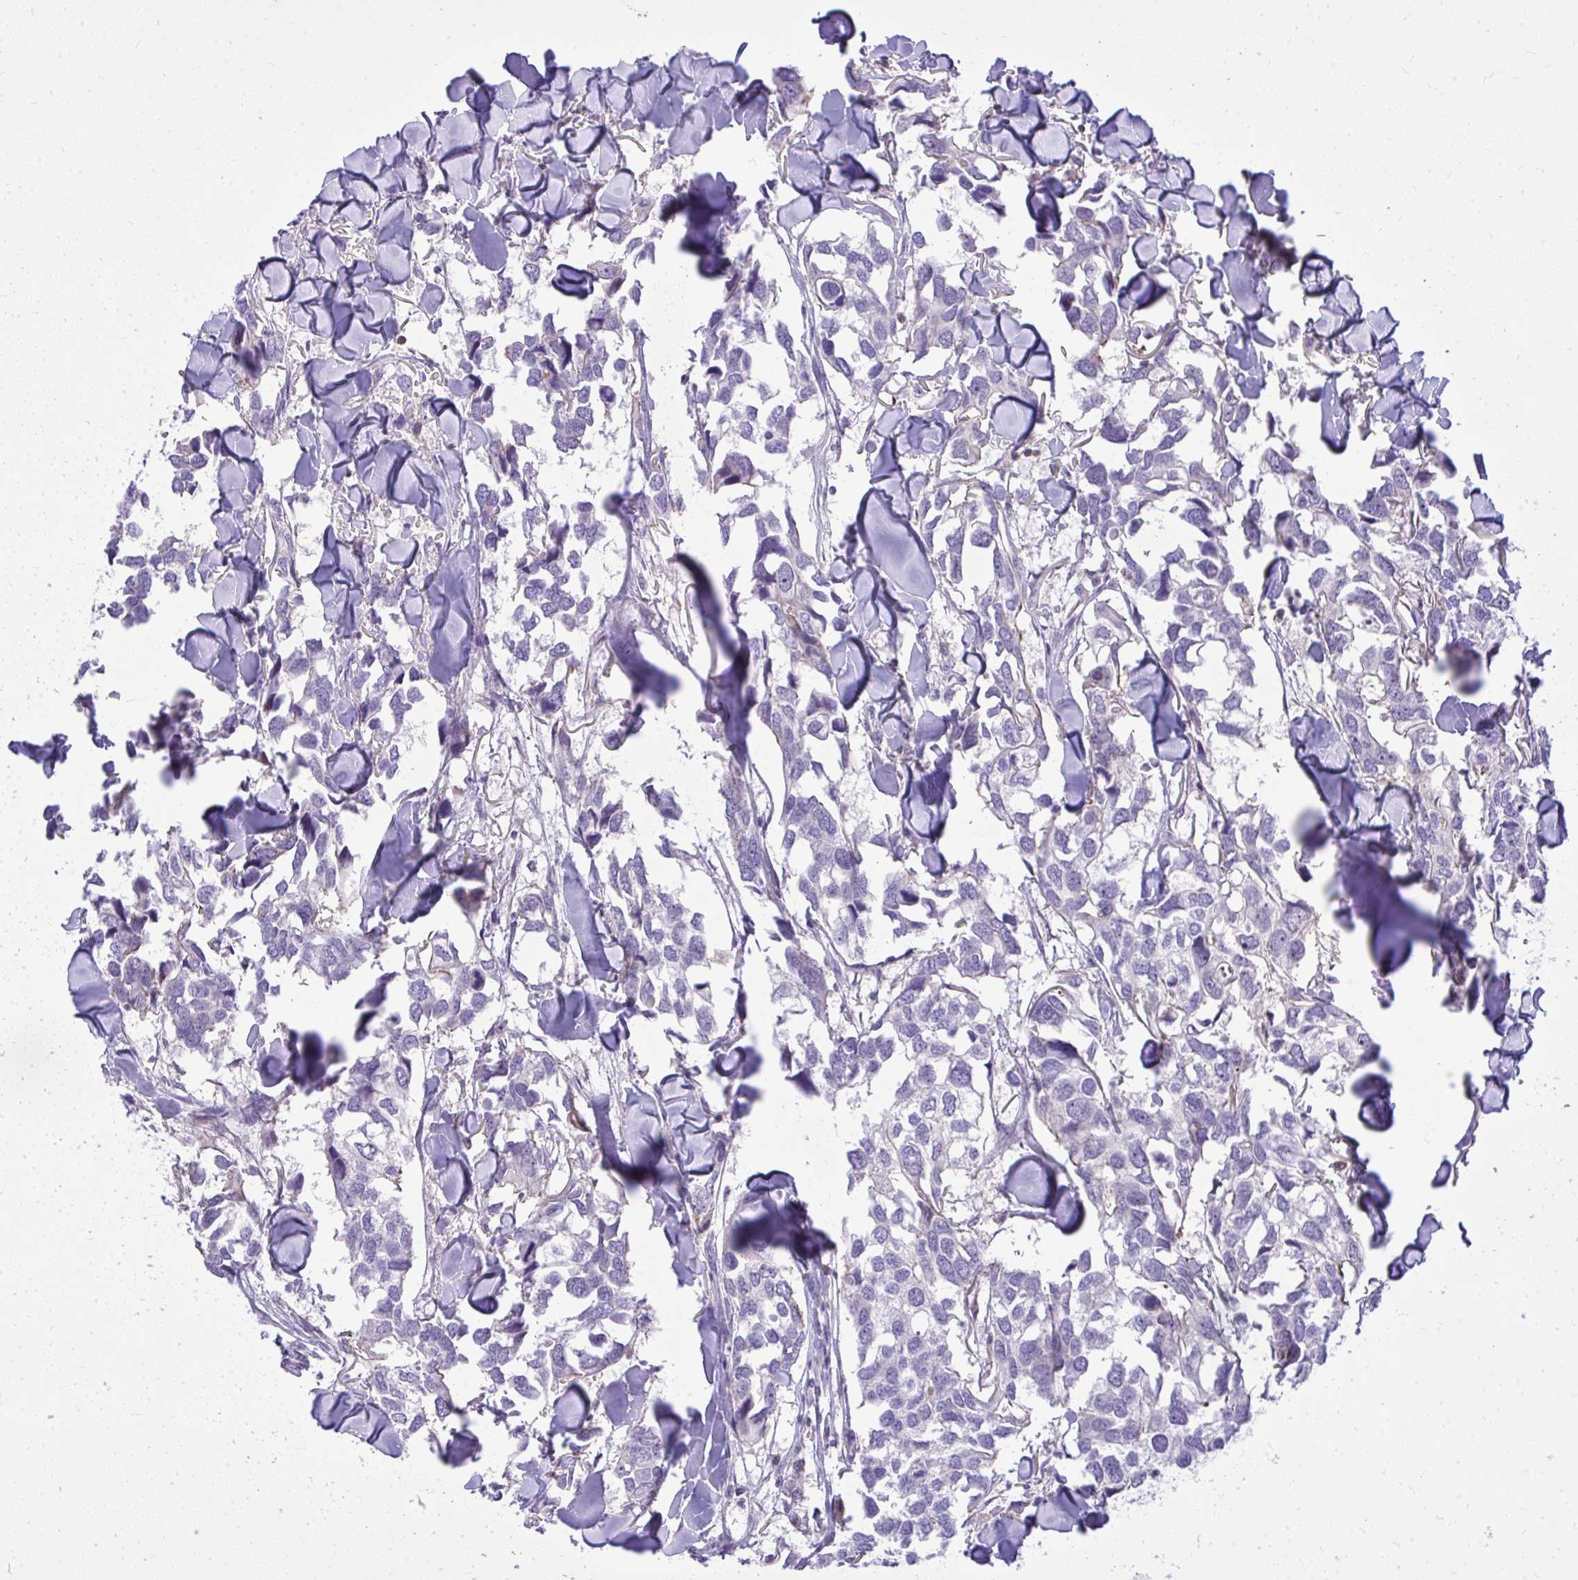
{"staining": {"intensity": "negative", "quantity": "none", "location": "none"}, "tissue": "breast cancer", "cell_type": "Tumor cells", "image_type": "cancer", "snomed": [{"axis": "morphology", "description": "Duct carcinoma"}, {"axis": "topography", "description": "Breast"}], "caption": "IHC image of breast cancer stained for a protein (brown), which shows no expression in tumor cells.", "gene": "GRK4", "patient": {"sex": "female", "age": 83}}